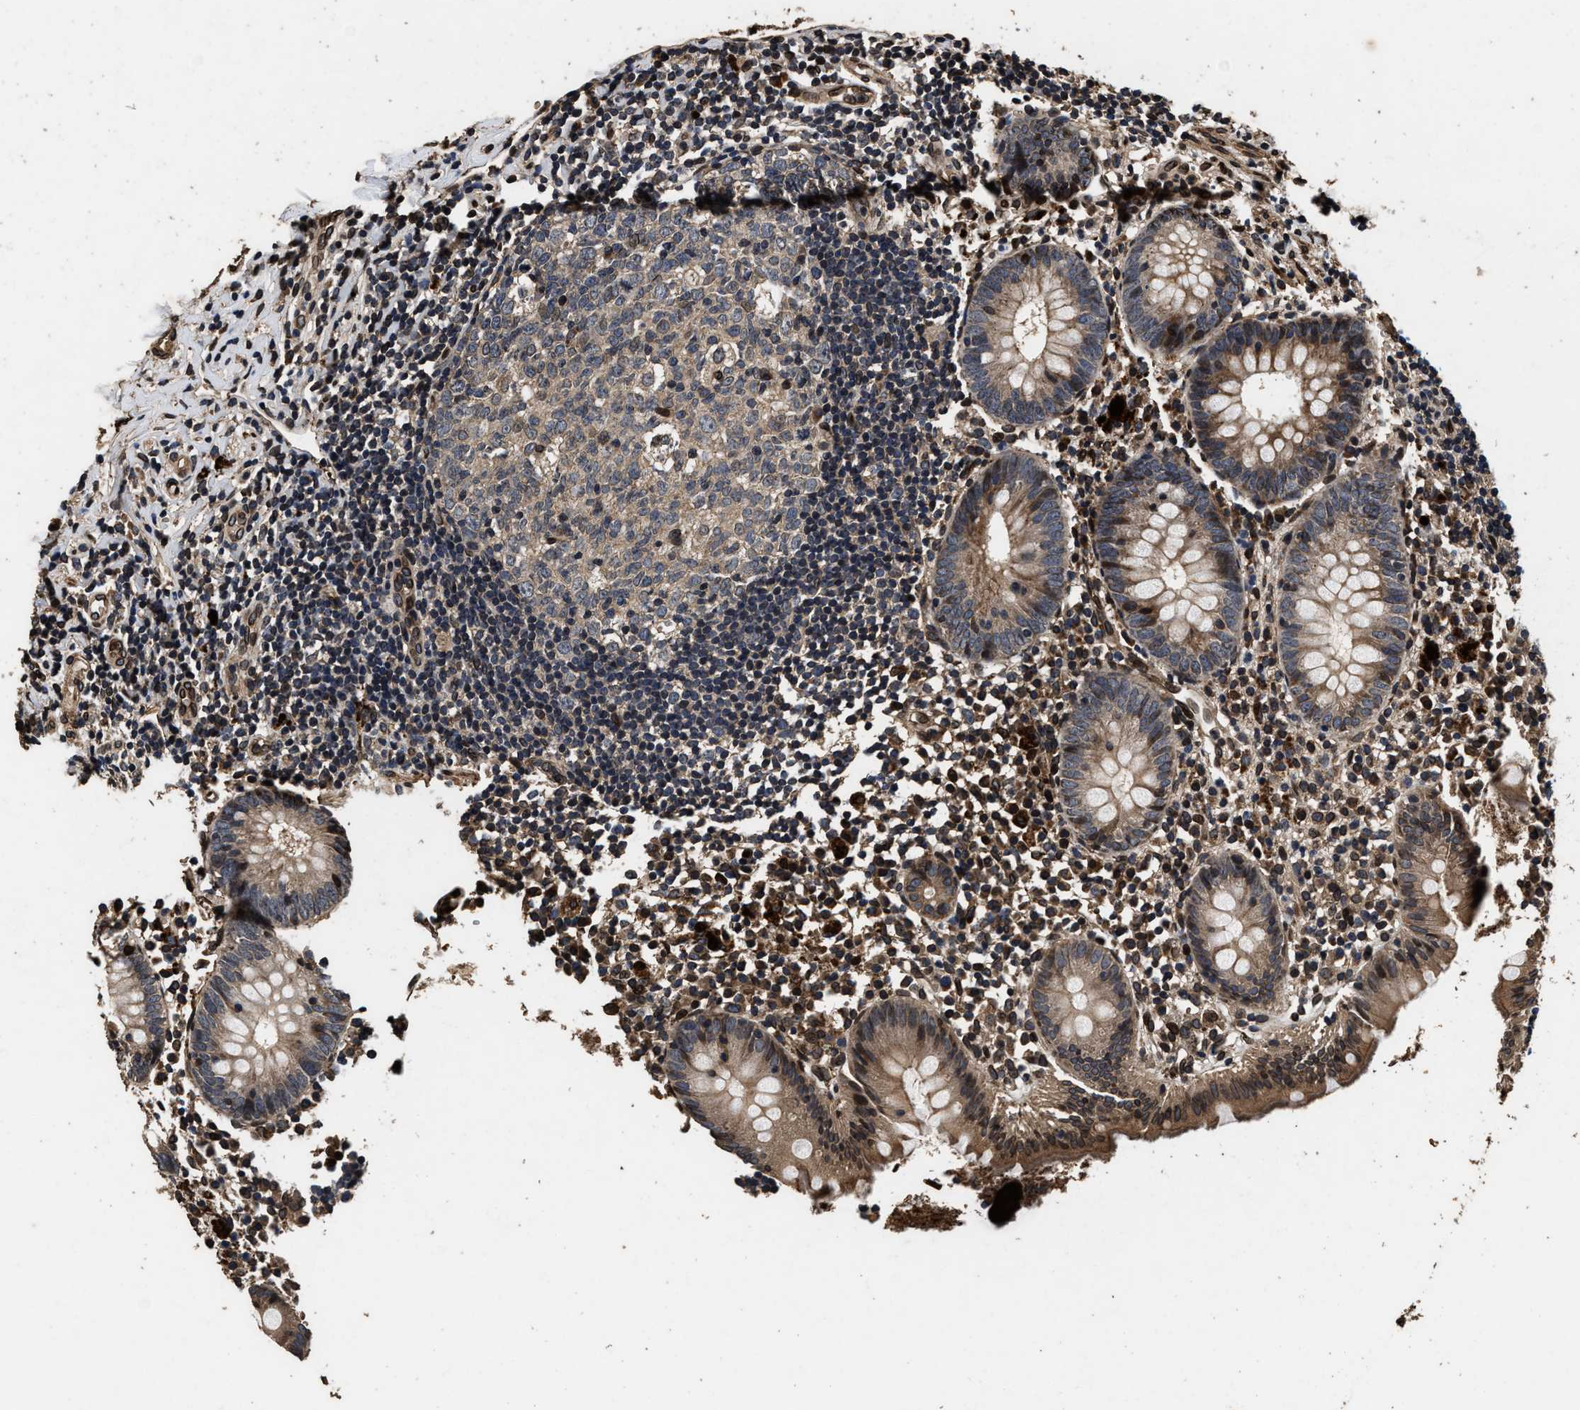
{"staining": {"intensity": "moderate", "quantity": ">75%", "location": "cytoplasmic/membranous,nuclear"}, "tissue": "appendix", "cell_type": "Glandular cells", "image_type": "normal", "snomed": [{"axis": "morphology", "description": "Normal tissue, NOS"}, {"axis": "topography", "description": "Appendix"}], "caption": "Protein analysis of benign appendix displays moderate cytoplasmic/membranous,nuclear expression in approximately >75% of glandular cells. Nuclei are stained in blue.", "gene": "ACCS", "patient": {"sex": "female", "age": 20}}